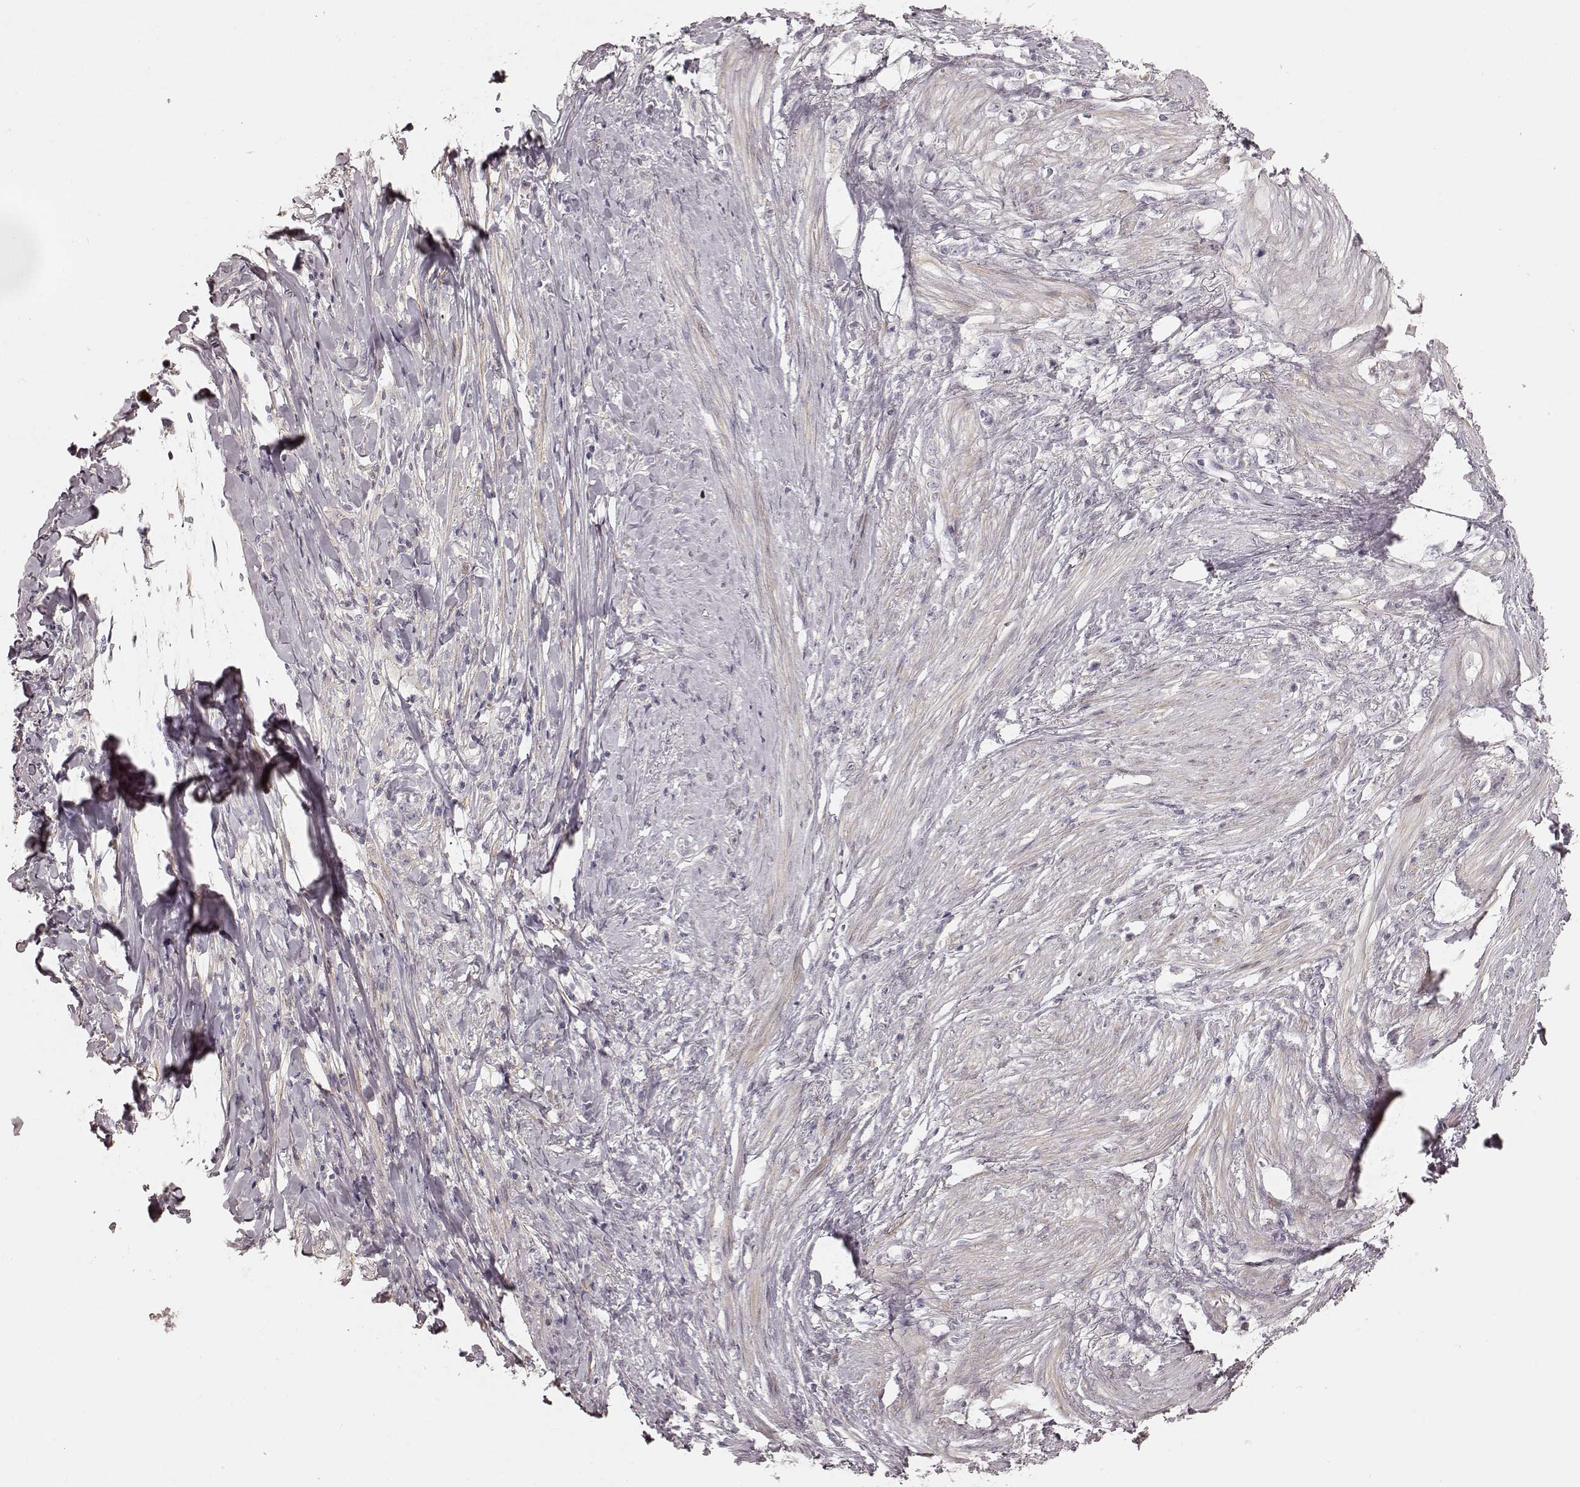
{"staining": {"intensity": "negative", "quantity": "none", "location": "none"}, "tissue": "stomach cancer", "cell_type": "Tumor cells", "image_type": "cancer", "snomed": [{"axis": "morphology", "description": "Adenocarcinoma, NOS"}, {"axis": "topography", "description": "Stomach, lower"}], "caption": "The immunohistochemistry (IHC) histopathology image has no significant expression in tumor cells of stomach cancer (adenocarcinoma) tissue.", "gene": "KCNJ9", "patient": {"sex": "male", "age": 88}}